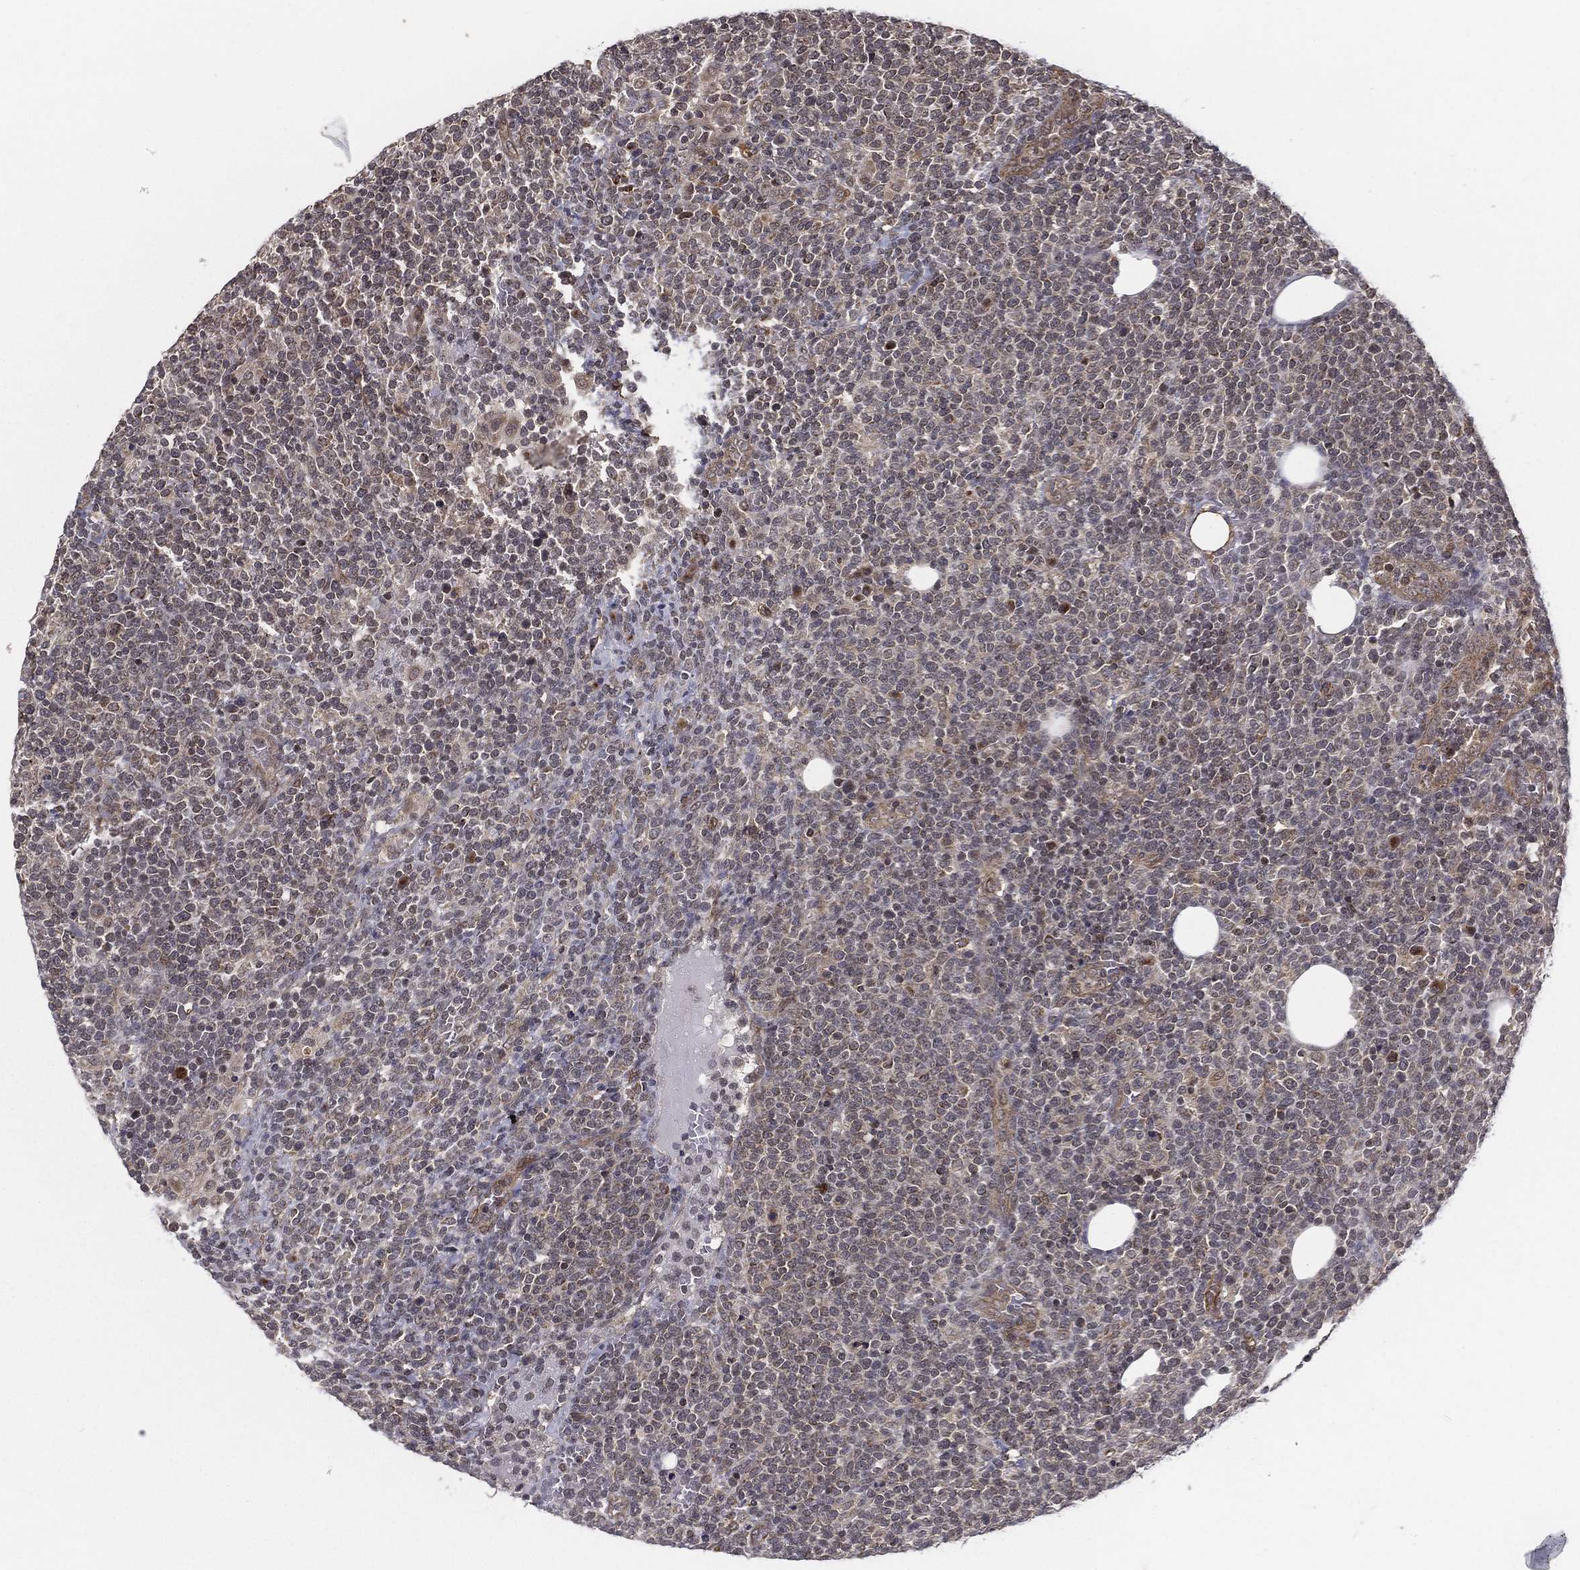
{"staining": {"intensity": "negative", "quantity": "none", "location": "none"}, "tissue": "lymphoma", "cell_type": "Tumor cells", "image_type": "cancer", "snomed": [{"axis": "morphology", "description": "Malignant lymphoma, non-Hodgkin's type, High grade"}, {"axis": "topography", "description": "Lymph node"}], "caption": "DAB (3,3'-diaminobenzidine) immunohistochemical staining of human malignant lymphoma, non-Hodgkin's type (high-grade) demonstrates no significant staining in tumor cells. (Stains: DAB immunohistochemistry with hematoxylin counter stain, Microscopy: brightfield microscopy at high magnification).", "gene": "UACA", "patient": {"sex": "male", "age": 61}}